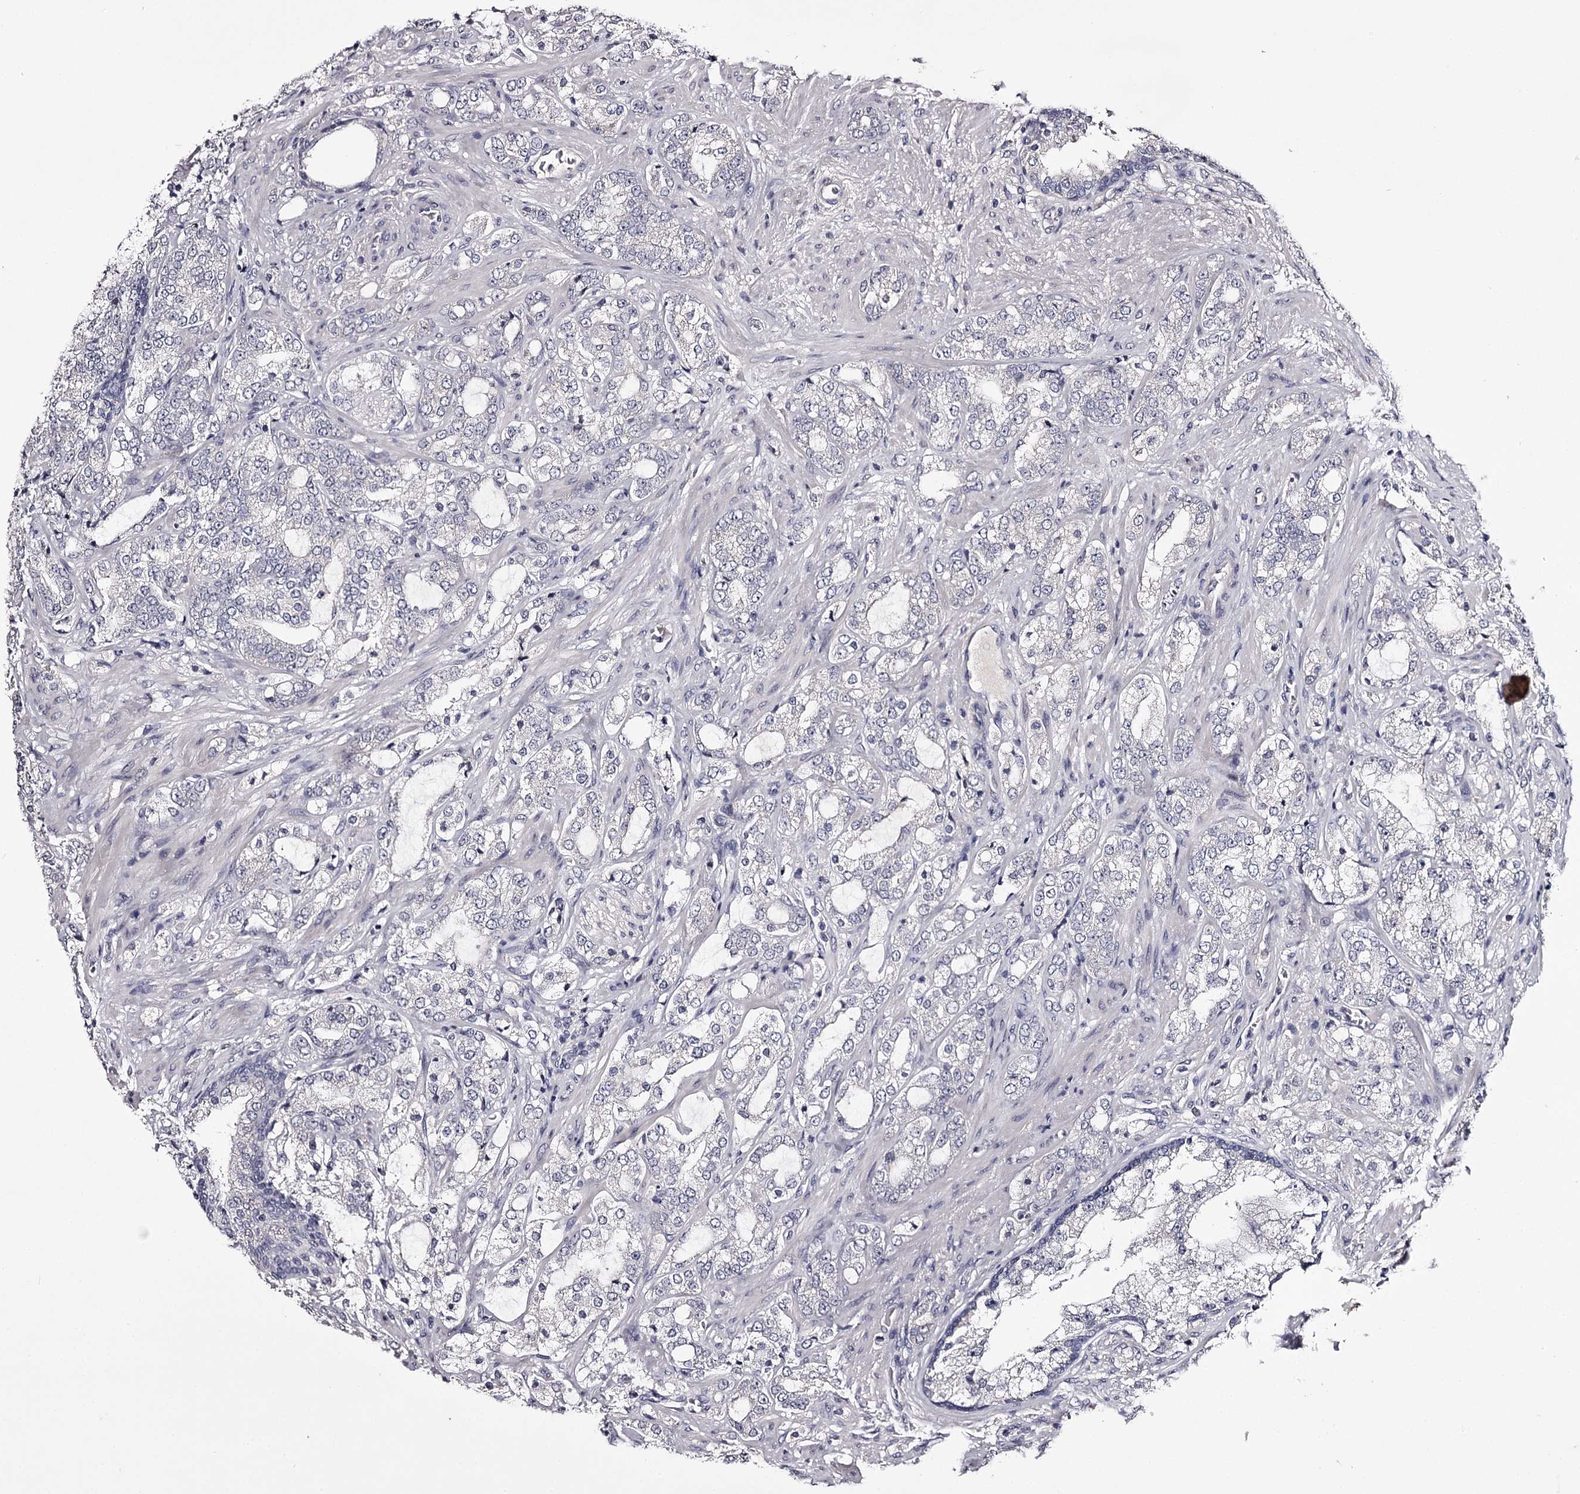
{"staining": {"intensity": "negative", "quantity": "none", "location": "none"}, "tissue": "prostate cancer", "cell_type": "Tumor cells", "image_type": "cancer", "snomed": [{"axis": "morphology", "description": "Adenocarcinoma, High grade"}, {"axis": "topography", "description": "Prostate"}], "caption": "The immunohistochemistry (IHC) photomicrograph has no significant staining in tumor cells of prostate cancer tissue.", "gene": "PRM2", "patient": {"sex": "male", "age": 64}}